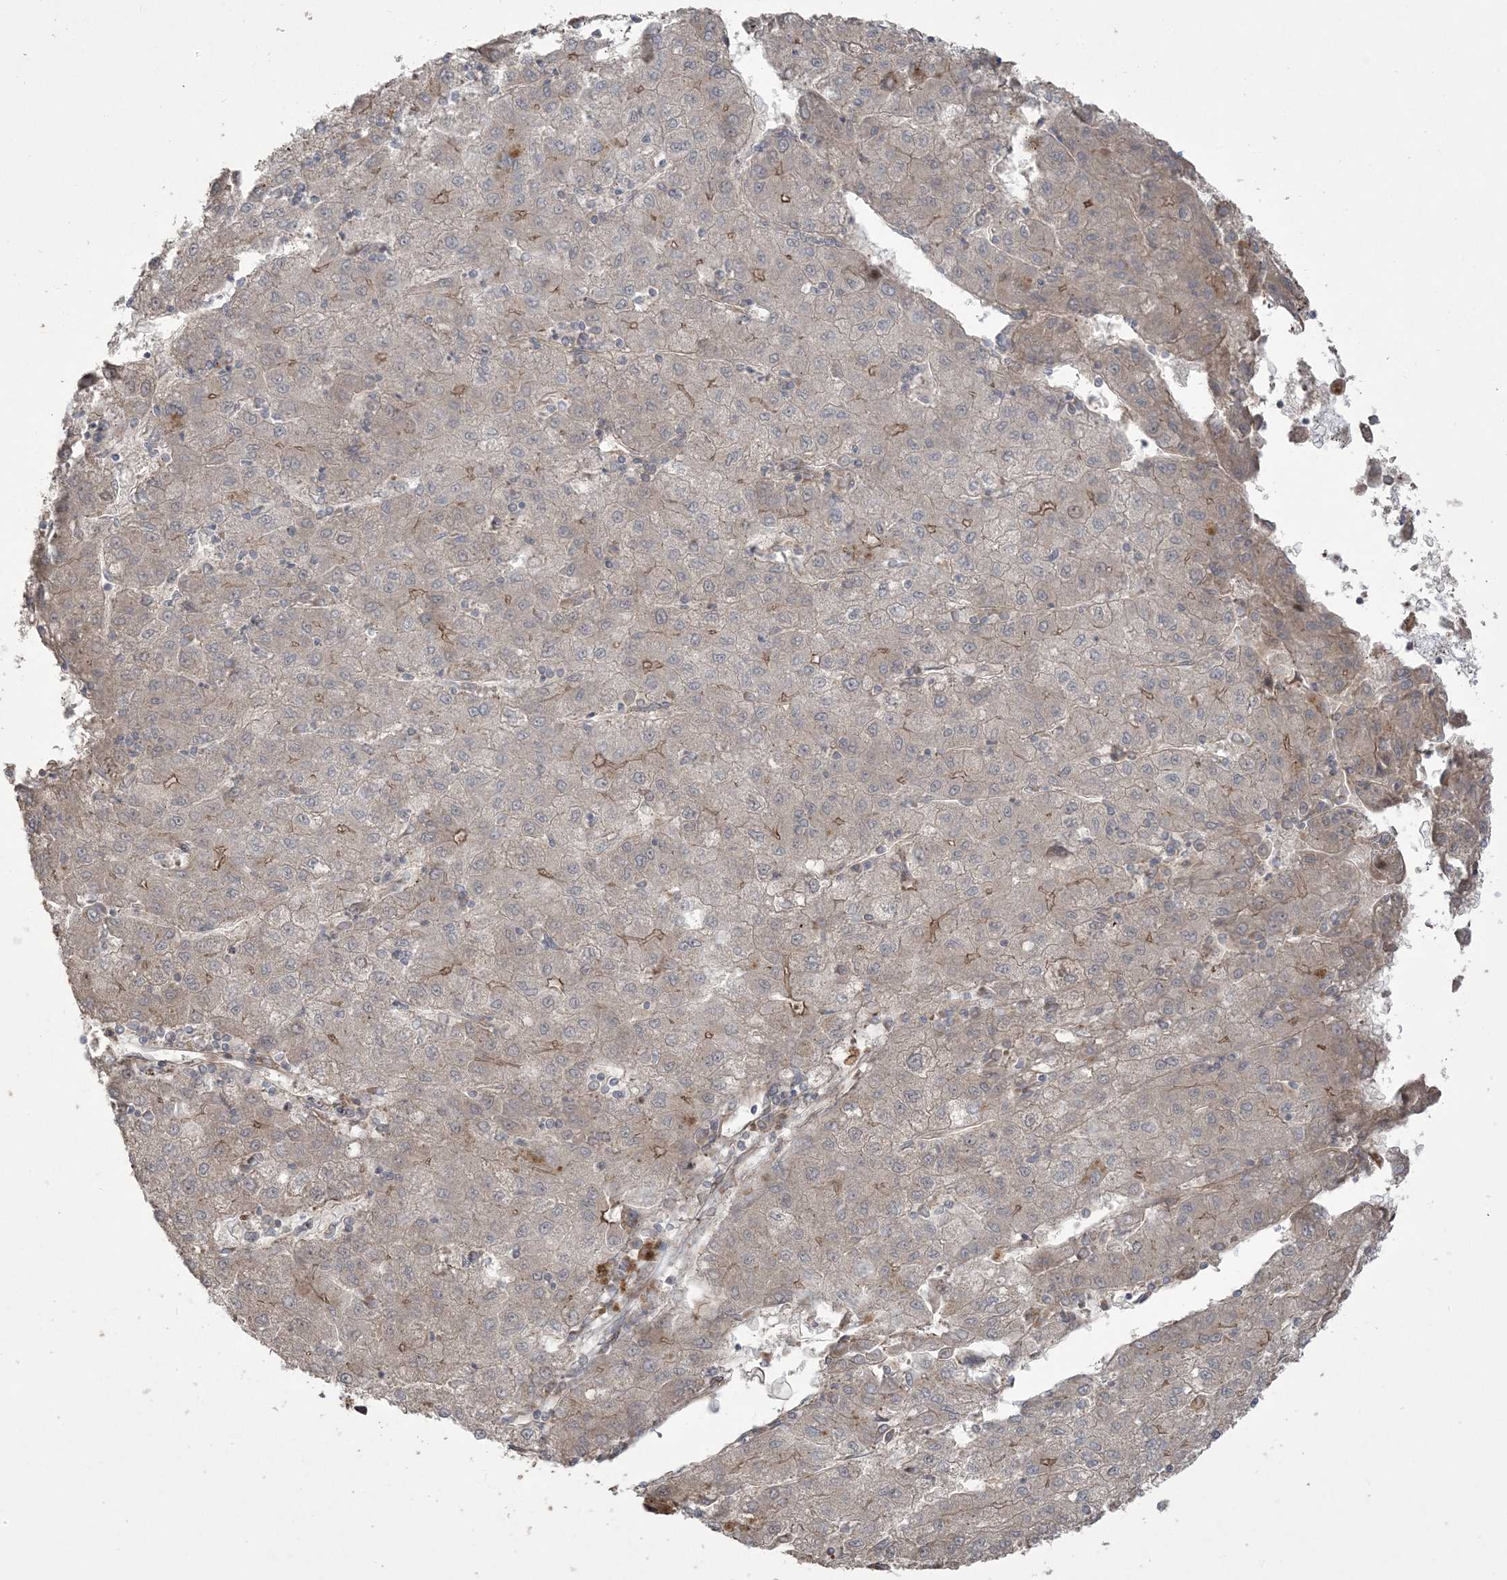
{"staining": {"intensity": "moderate", "quantity": "<25%", "location": "cytoplasmic/membranous"}, "tissue": "liver cancer", "cell_type": "Tumor cells", "image_type": "cancer", "snomed": [{"axis": "morphology", "description": "Carcinoma, Hepatocellular, NOS"}, {"axis": "topography", "description": "Liver"}], "caption": "Protein staining by IHC reveals moderate cytoplasmic/membranous positivity in approximately <25% of tumor cells in liver hepatocellular carcinoma.", "gene": "KLHL18", "patient": {"sex": "male", "age": 72}}